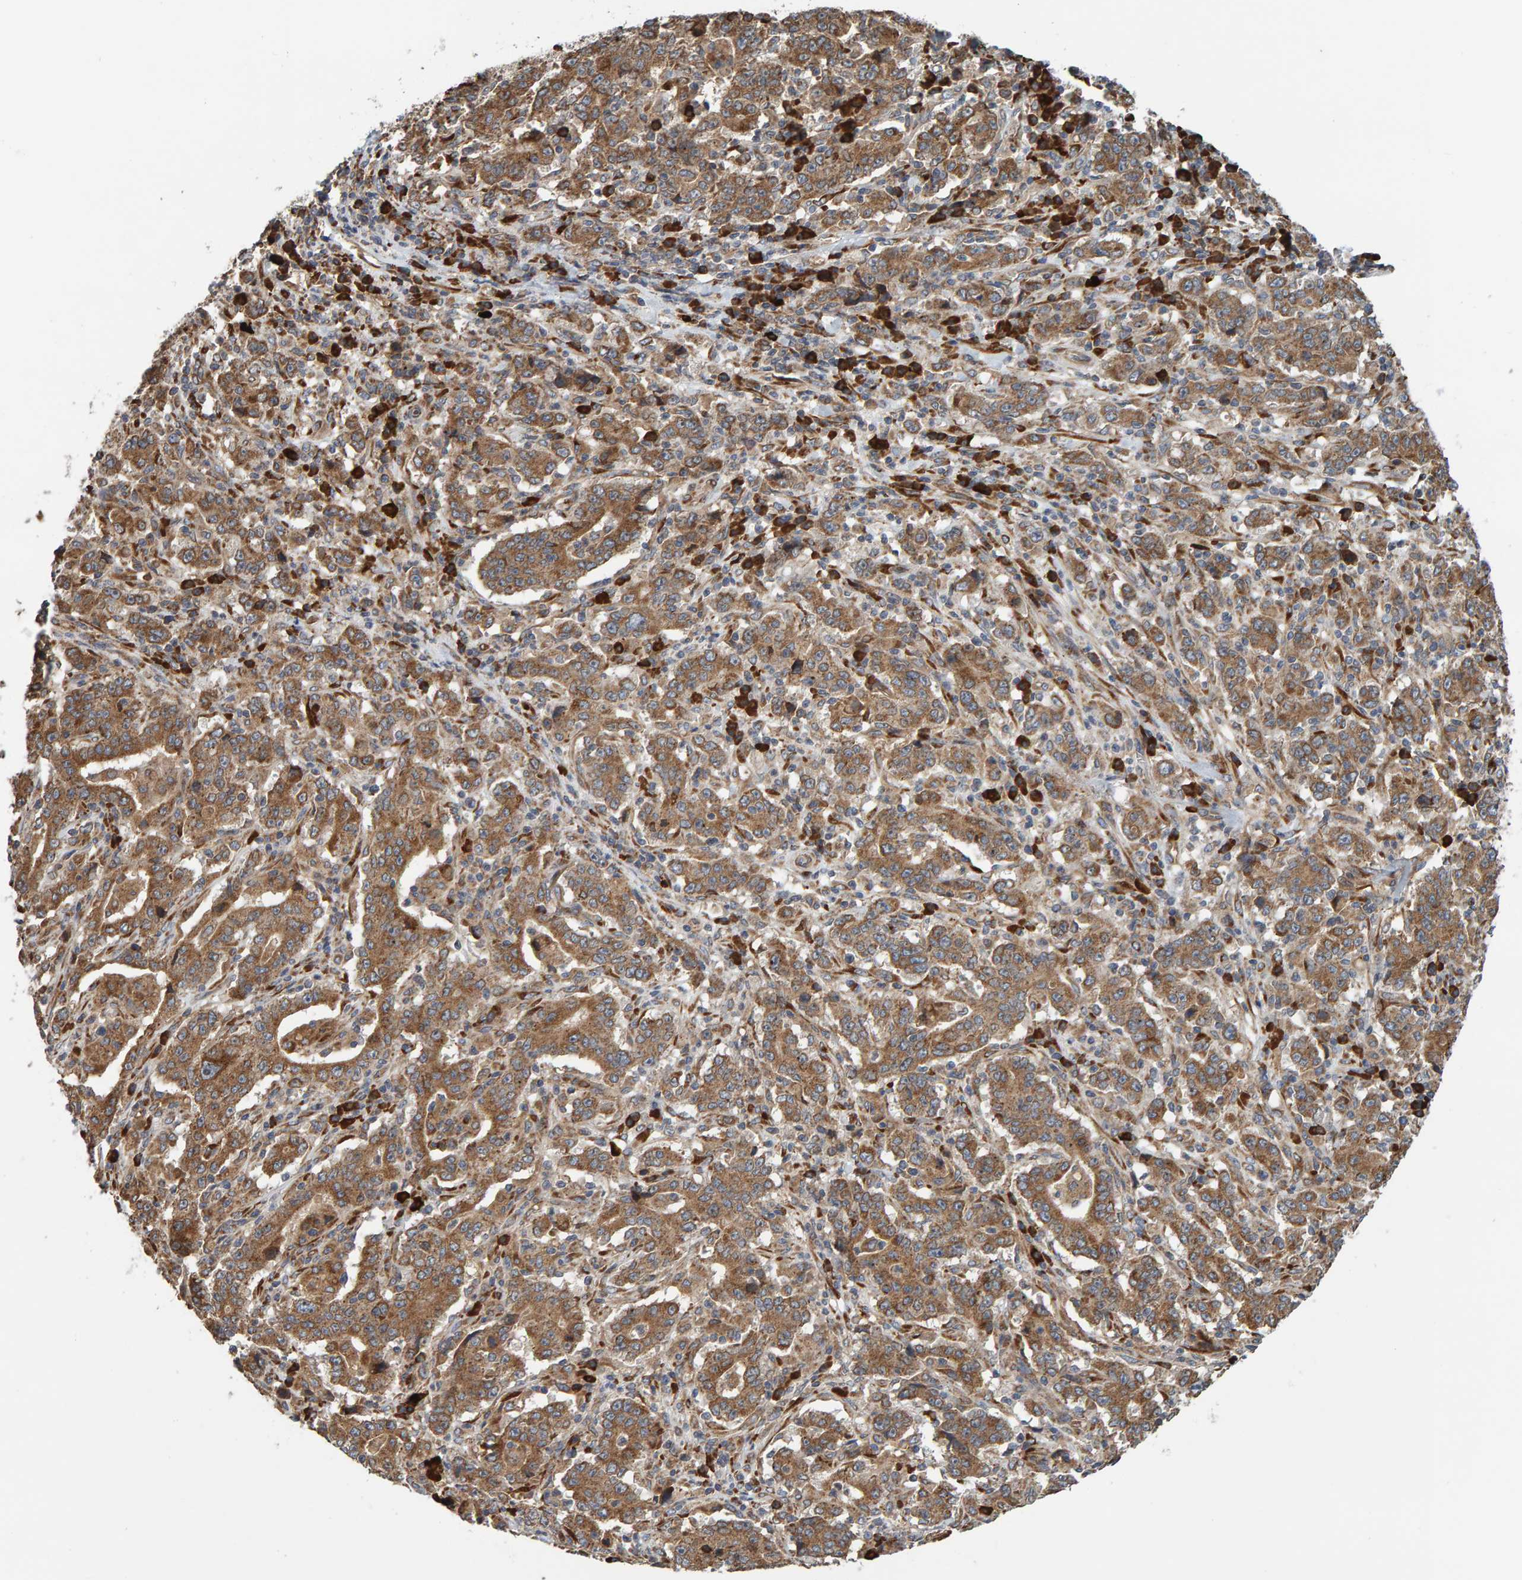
{"staining": {"intensity": "strong", "quantity": ">75%", "location": "cytoplasmic/membranous"}, "tissue": "stomach cancer", "cell_type": "Tumor cells", "image_type": "cancer", "snomed": [{"axis": "morphology", "description": "Normal tissue, NOS"}, {"axis": "morphology", "description": "Adenocarcinoma, NOS"}, {"axis": "topography", "description": "Stomach, upper"}, {"axis": "topography", "description": "Stomach"}], "caption": "About >75% of tumor cells in human stomach cancer demonstrate strong cytoplasmic/membranous protein positivity as visualized by brown immunohistochemical staining.", "gene": "BAIAP2", "patient": {"sex": "male", "age": 59}}